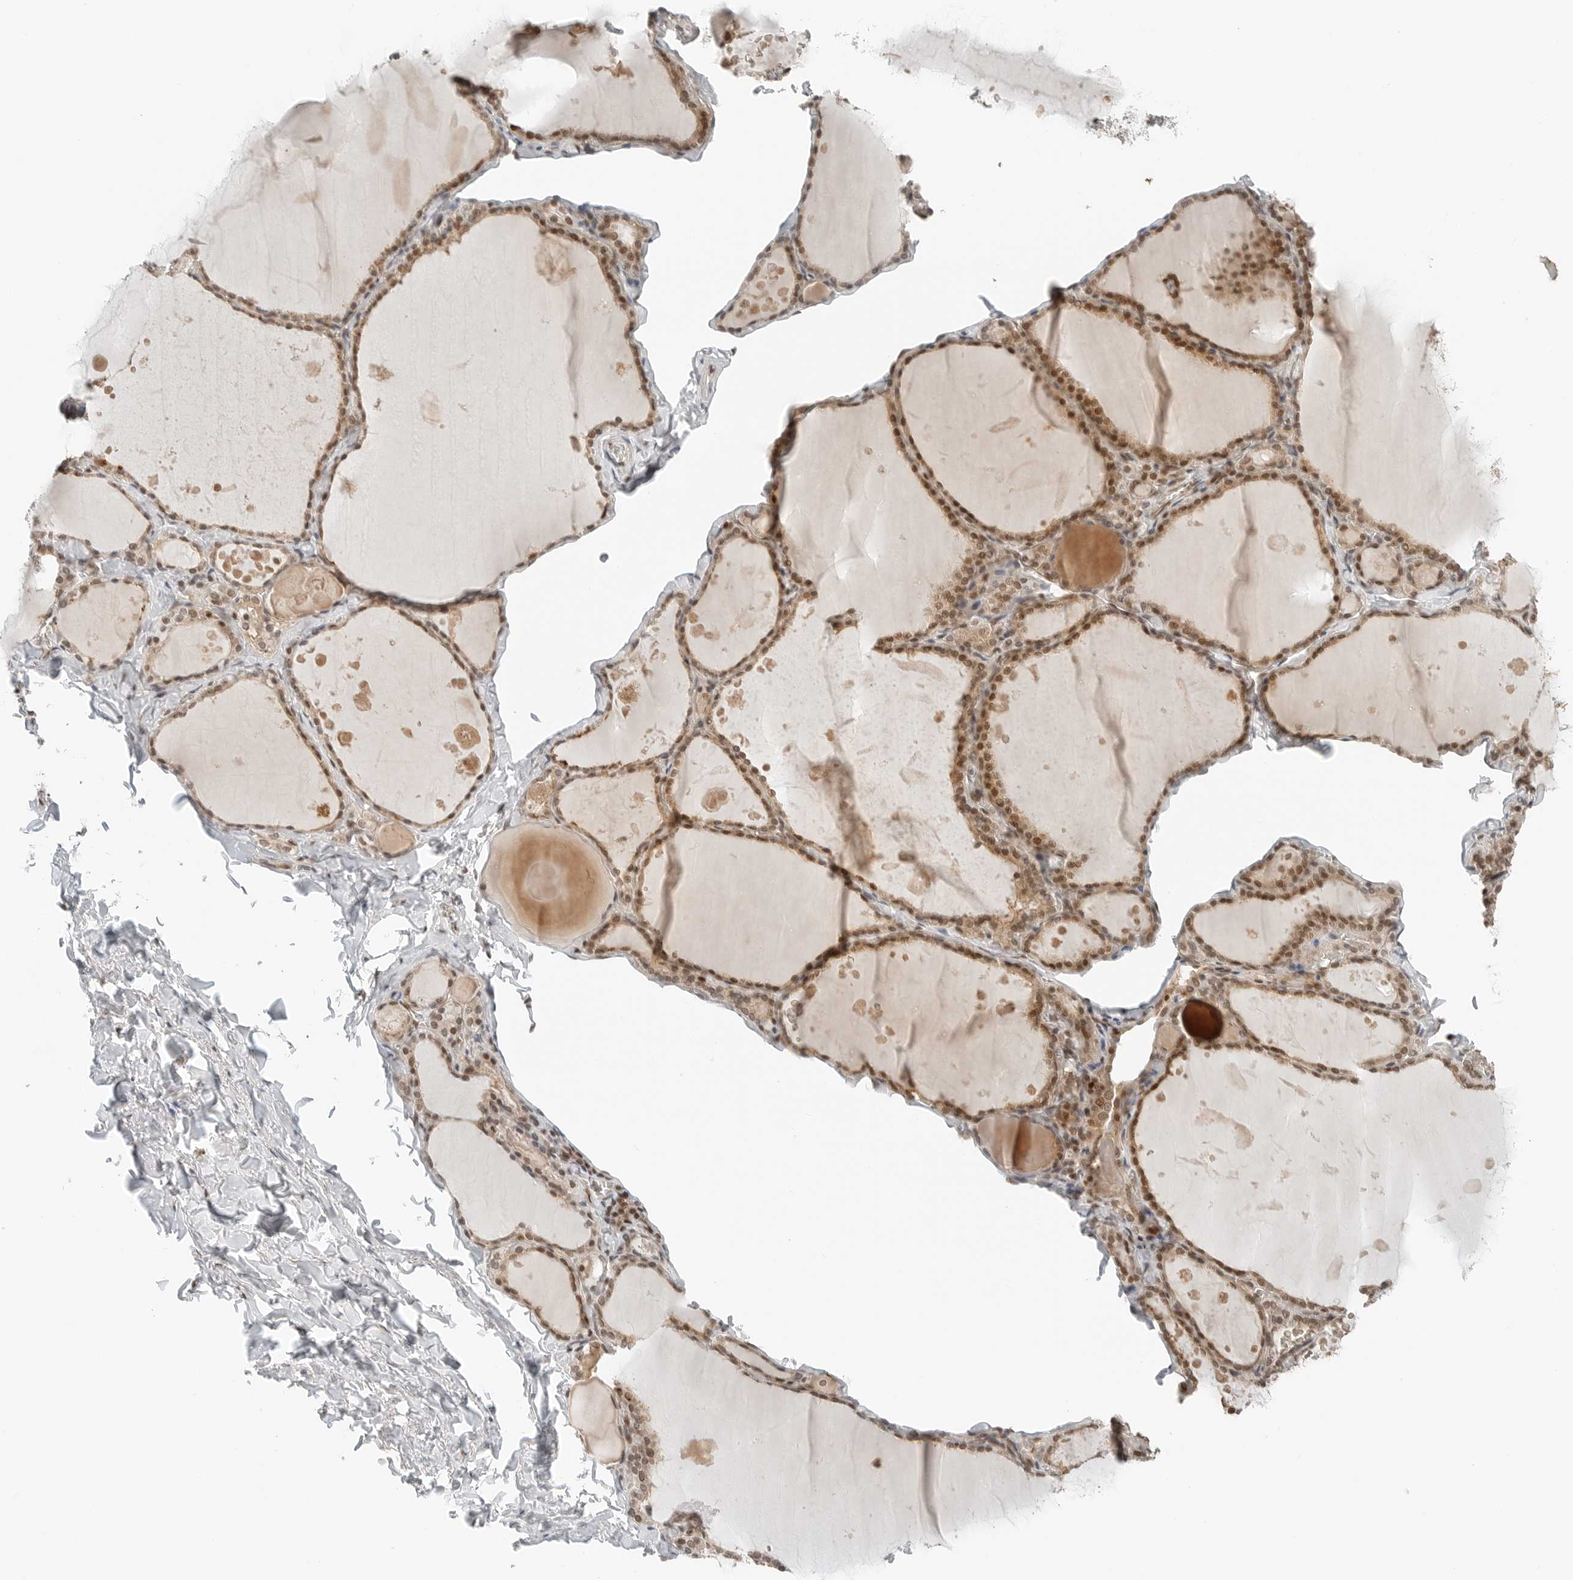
{"staining": {"intensity": "moderate", "quantity": ">75%", "location": "cytoplasmic/membranous,nuclear"}, "tissue": "thyroid gland", "cell_type": "Glandular cells", "image_type": "normal", "snomed": [{"axis": "morphology", "description": "Normal tissue, NOS"}, {"axis": "topography", "description": "Thyroid gland"}], "caption": "A photomicrograph of human thyroid gland stained for a protein demonstrates moderate cytoplasmic/membranous,nuclear brown staining in glandular cells. Using DAB (3,3'-diaminobenzidine) (brown) and hematoxylin (blue) stains, captured at high magnification using brightfield microscopy.", "gene": "CRTC2", "patient": {"sex": "male", "age": 56}}